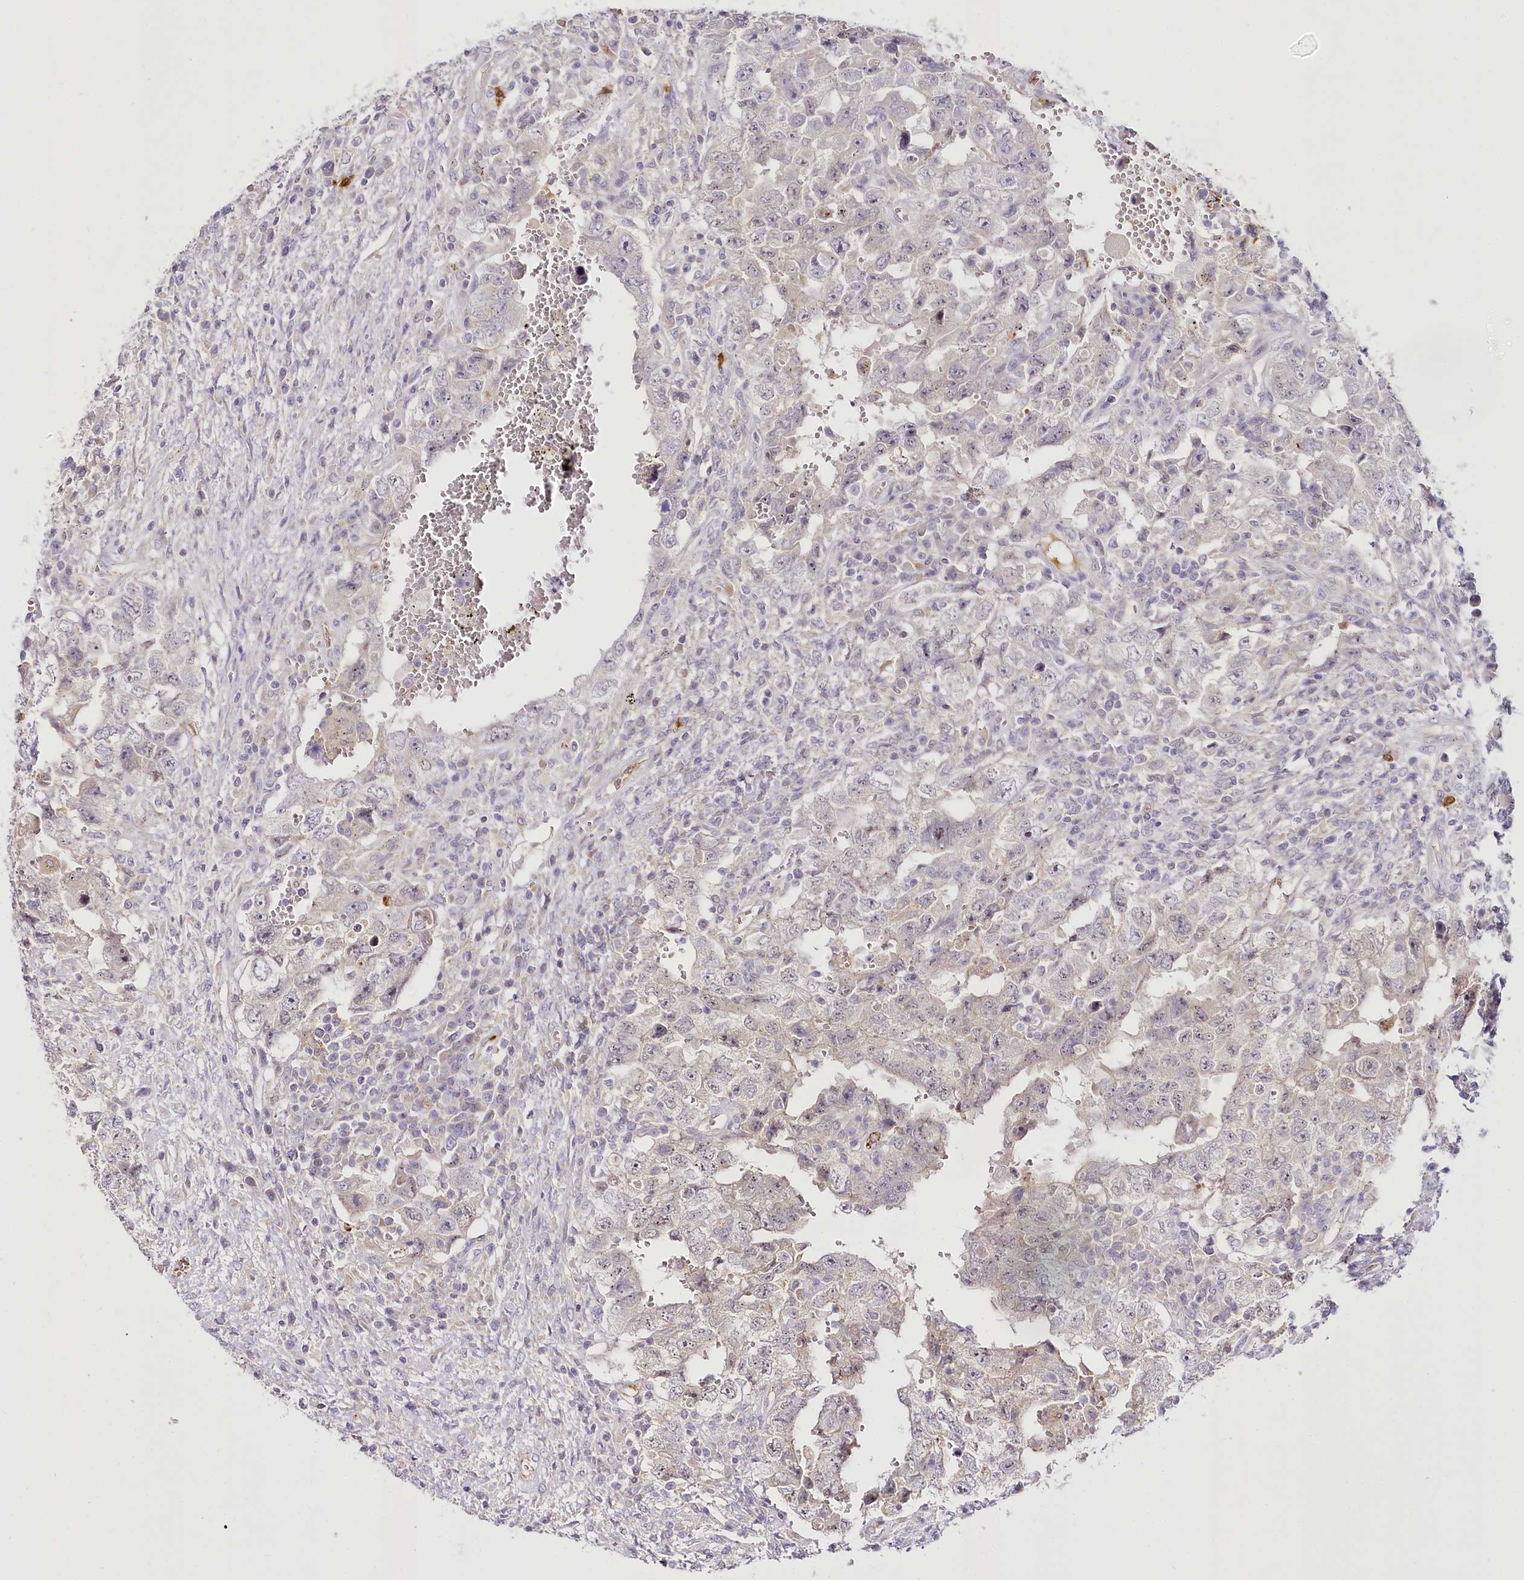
{"staining": {"intensity": "negative", "quantity": "none", "location": "none"}, "tissue": "testis cancer", "cell_type": "Tumor cells", "image_type": "cancer", "snomed": [{"axis": "morphology", "description": "Carcinoma, Embryonal, NOS"}, {"axis": "topography", "description": "Testis"}], "caption": "Testis embryonal carcinoma was stained to show a protein in brown. There is no significant staining in tumor cells. (Stains: DAB IHC with hematoxylin counter stain, Microscopy: brightfield microscopy at high magnification).", "gene": "VWA5A", "patient": {"sex": "male", "age": 26}}